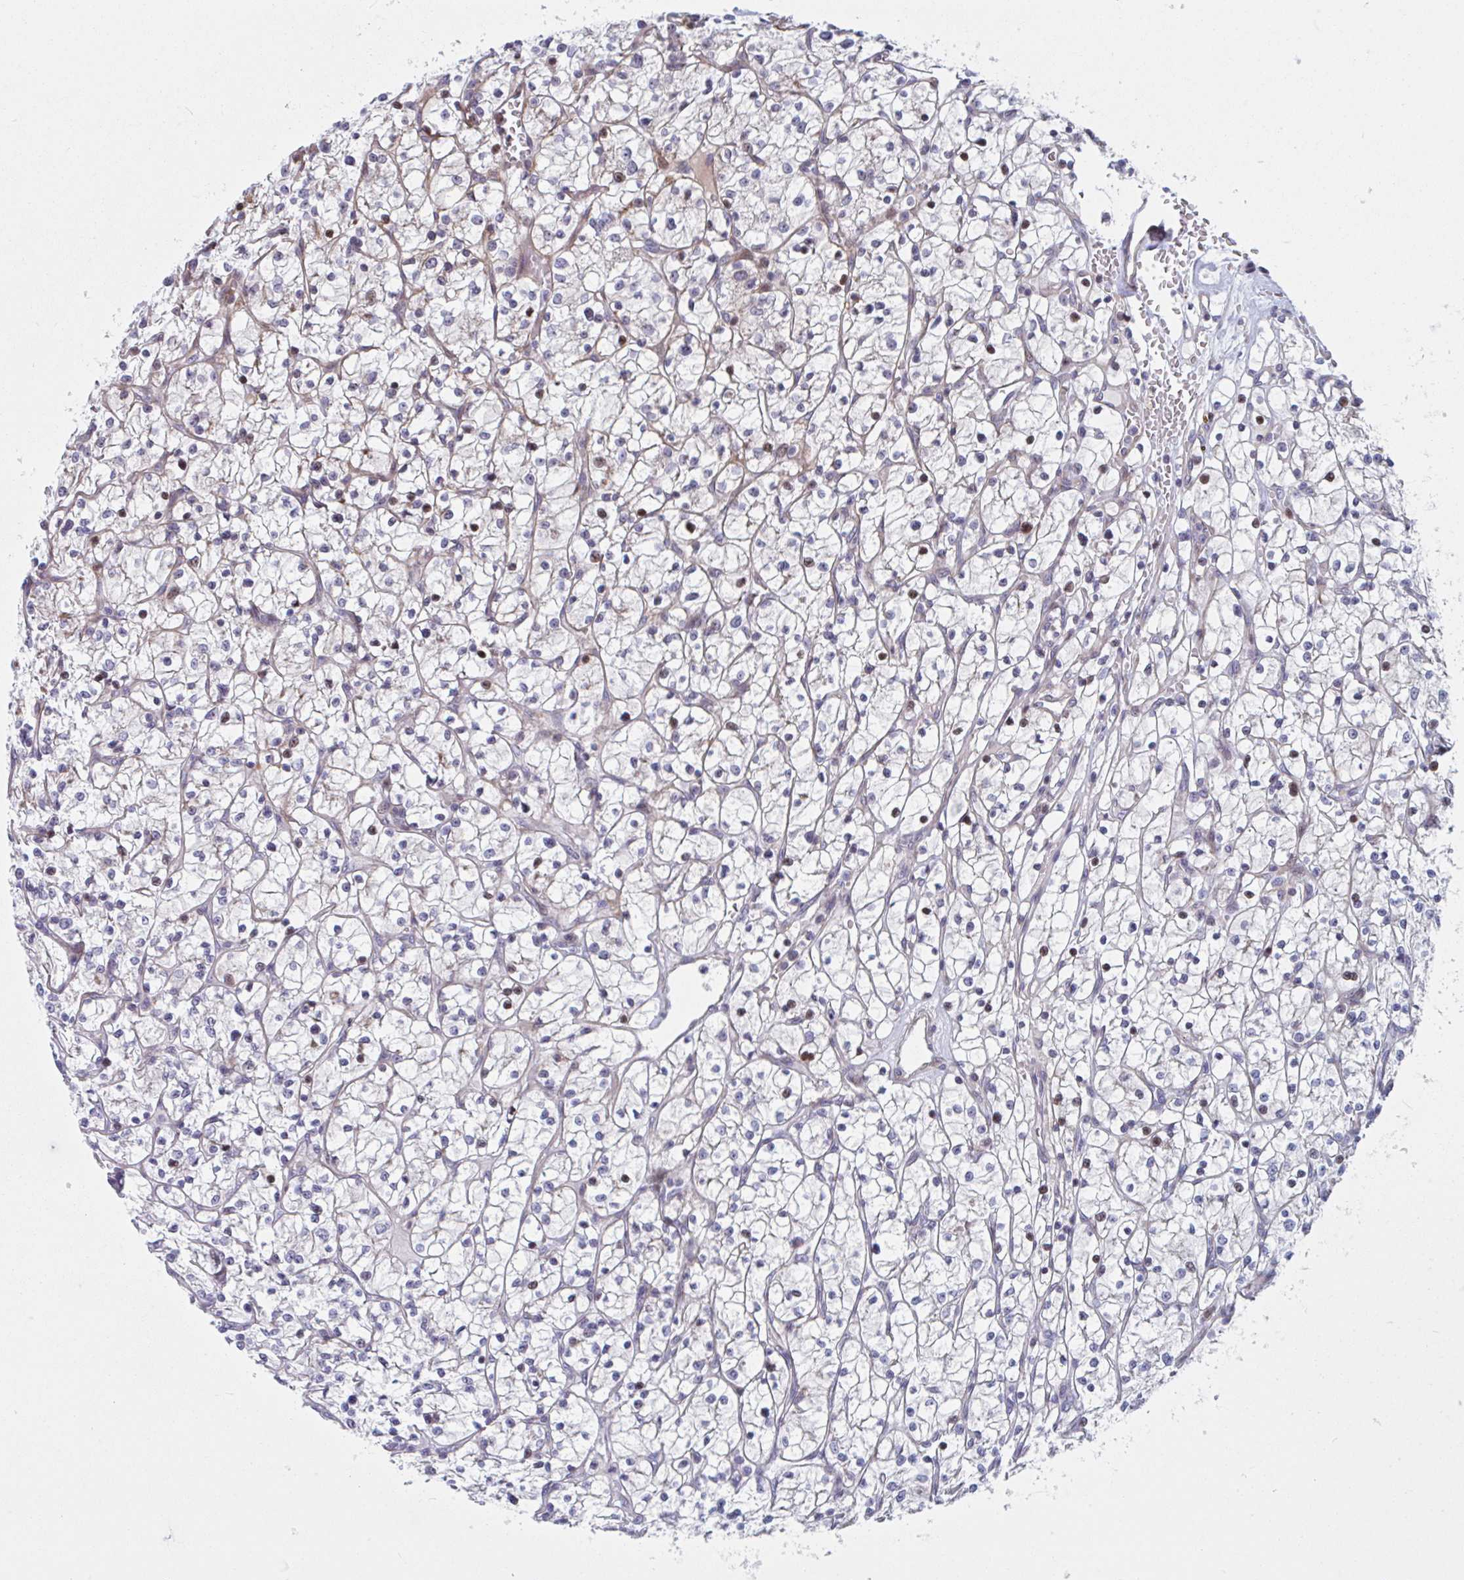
{"staining": {"intensity": "negative", "quantity": "none", "location": "none"}, "tissue": "renal cancer", "cell_type": "Tumor cells", "image_type": "cancer", "snomed": [{"axis": "morphology", "description": "Adenocarcinoma, NOS"}, {"axis": "topography", "description": "Kidney"}], "caption": "This is an immunohistochemistry histopathology image of human renal cancer (adenocarcinoma). There is no staining in tumor cells.", "gene": "DUXA", "patient": {"sex": "female", "age": 64}}